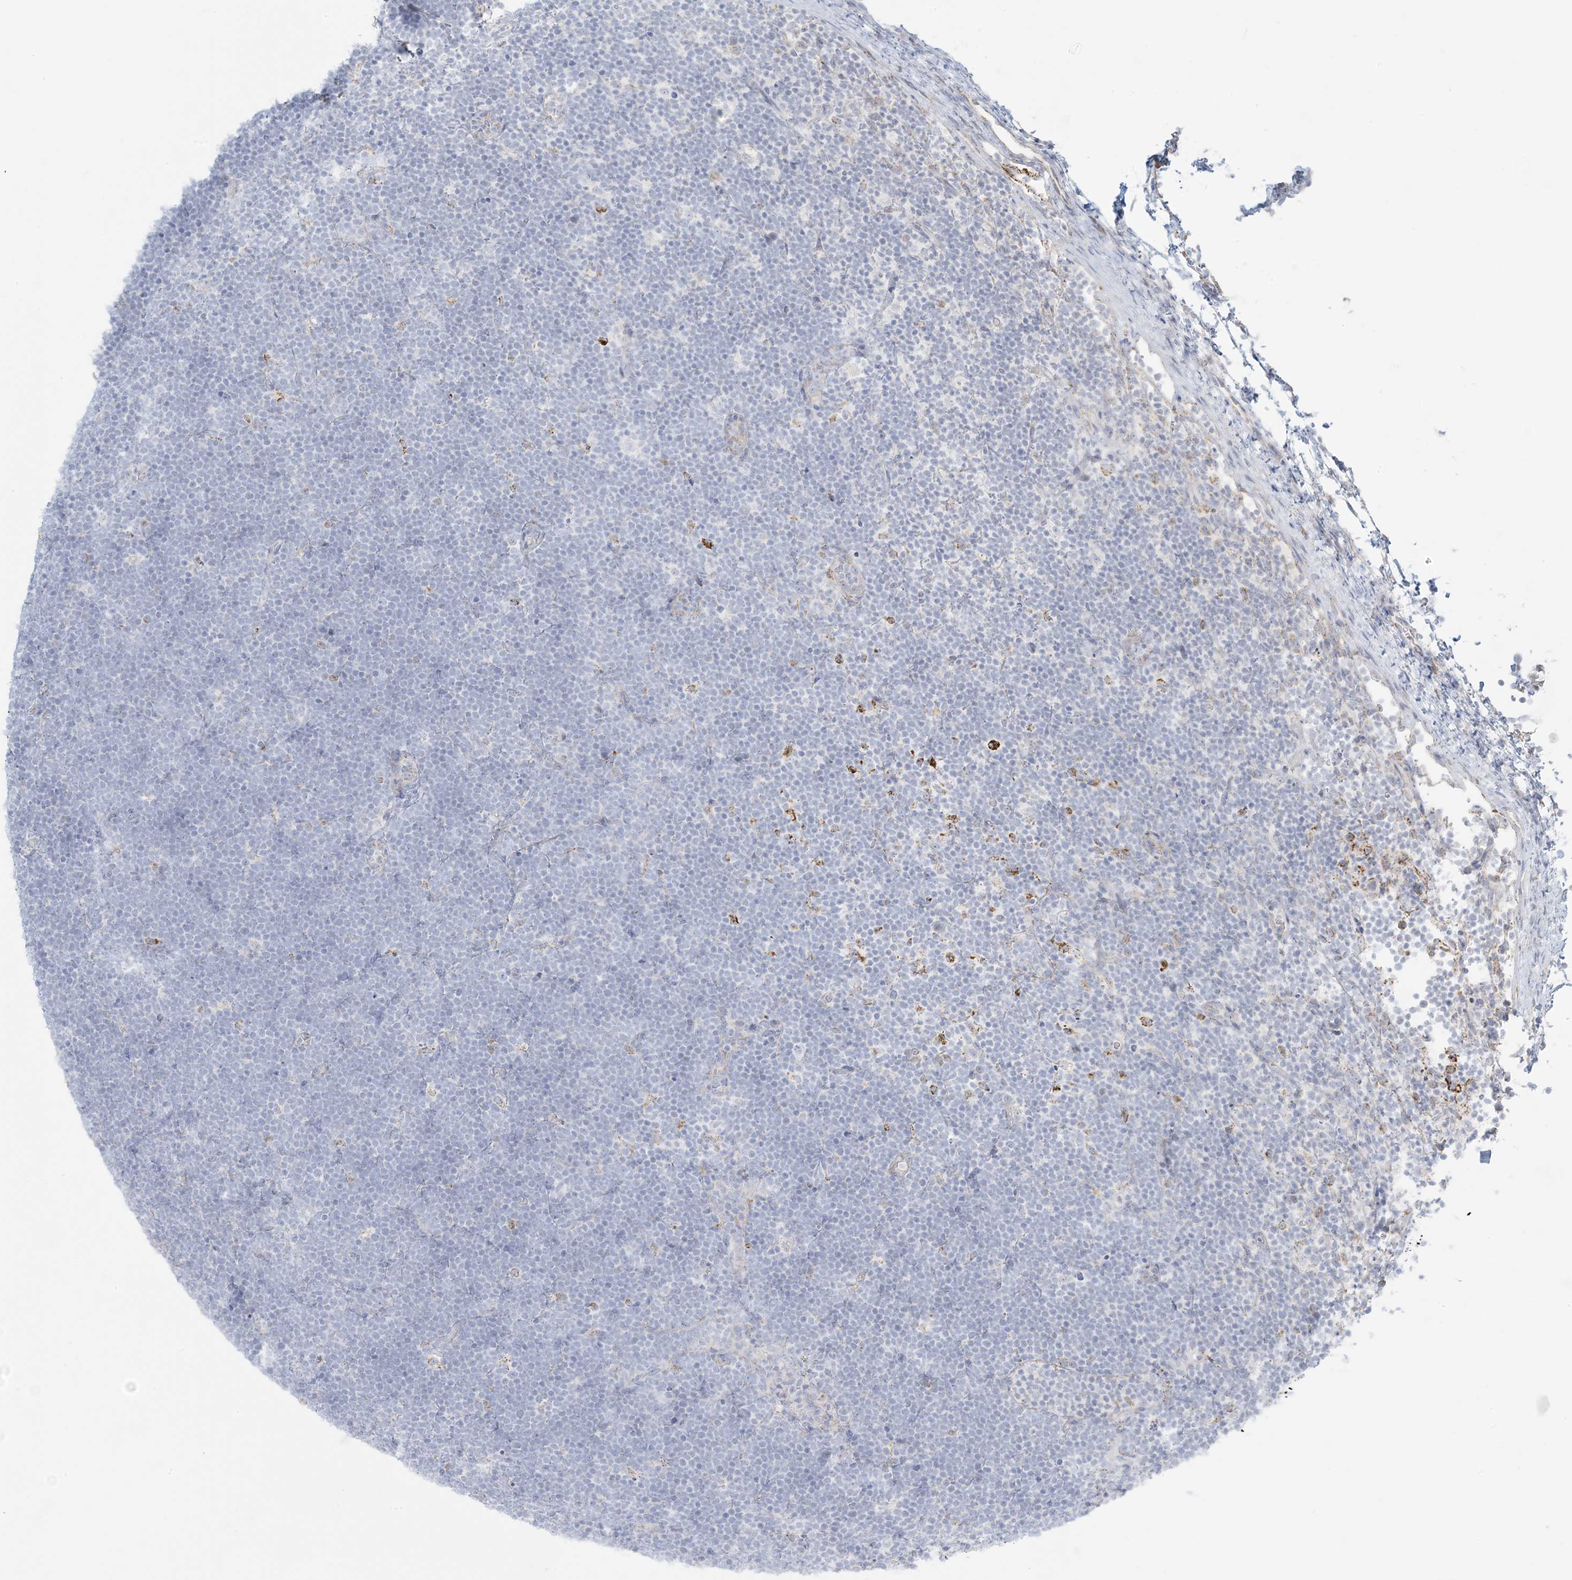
{"staining": {"intensity": "negative", "quantity": "none", "location": "none"}, "tissue": "lymphoma", "cell_type": "Tumor cells", "image_type": "cancer", "snomed": [{"axis": "morphology", "description": "Malignant lymphoma, non-Hodgkin's type, High grade"}, {"axis": "topography", "description": "Lymph node"}], "caption": "Histopathology image shows no protein expression in tumor cells of lymphoma tissue.", "gene": "ZDHHC4", "patient": {"sex": "male", "age": 13}}